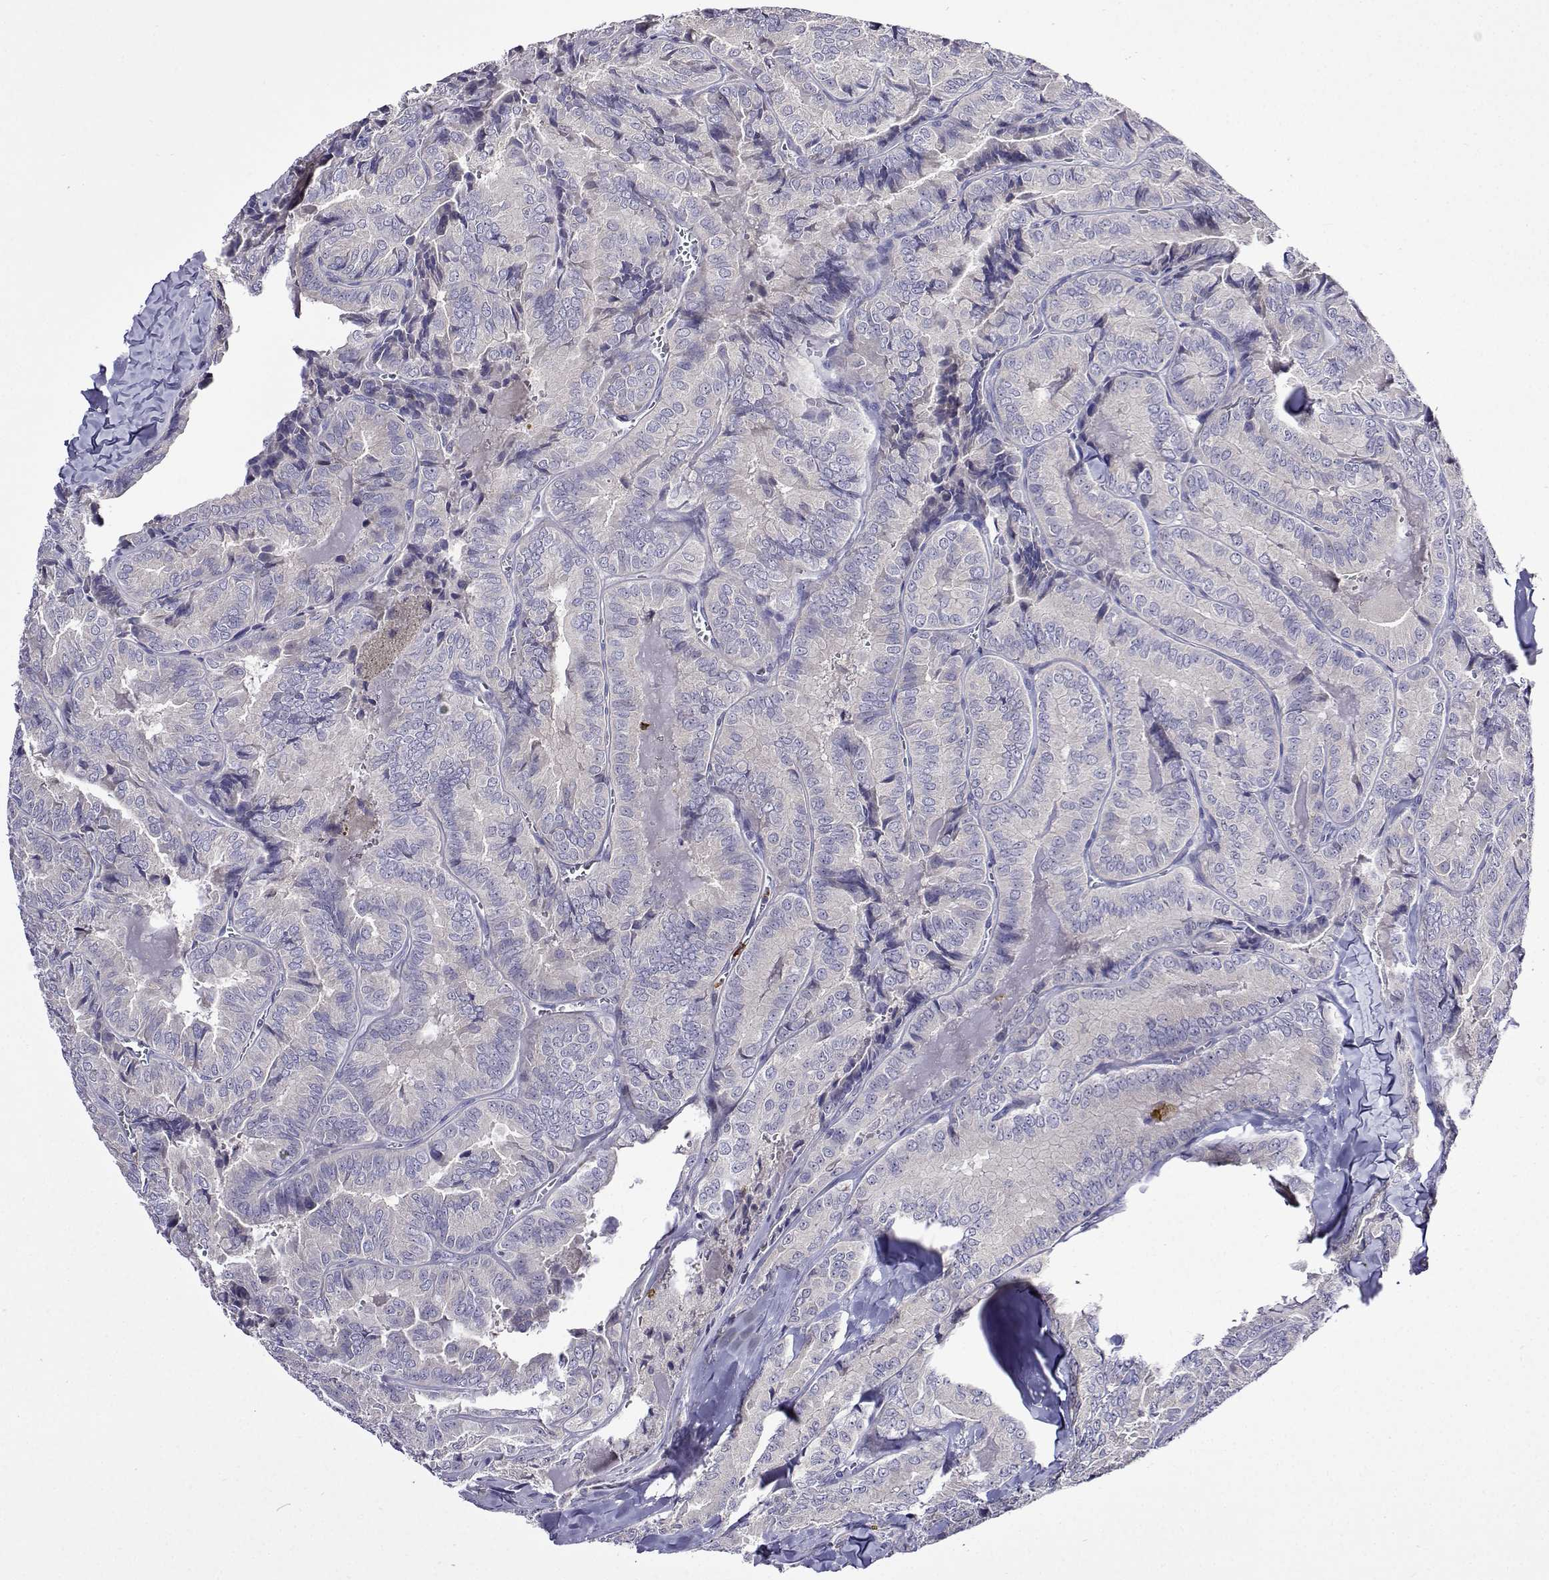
{"staining": {"intensity": "negative", "quantity": "none", "location": "none"}, "tissue": "thyroid cancer", "cell_type": "Tumor cells", "image_type": "cancer", "snomed": [{"axis": "morphology", "description": "Papillary adenocarcinoma, NOS"}, {"axis": "topography", "description": "Thyroid gland"}], "caption": "This is a image of immunohistochemistry (IHC) staining of thyroid cancer (papillary adenocarcinoma), which shows no expression in tumor cells.", "gene": "SULT2A1", "patient": {"sex": "female", "age": 75}}